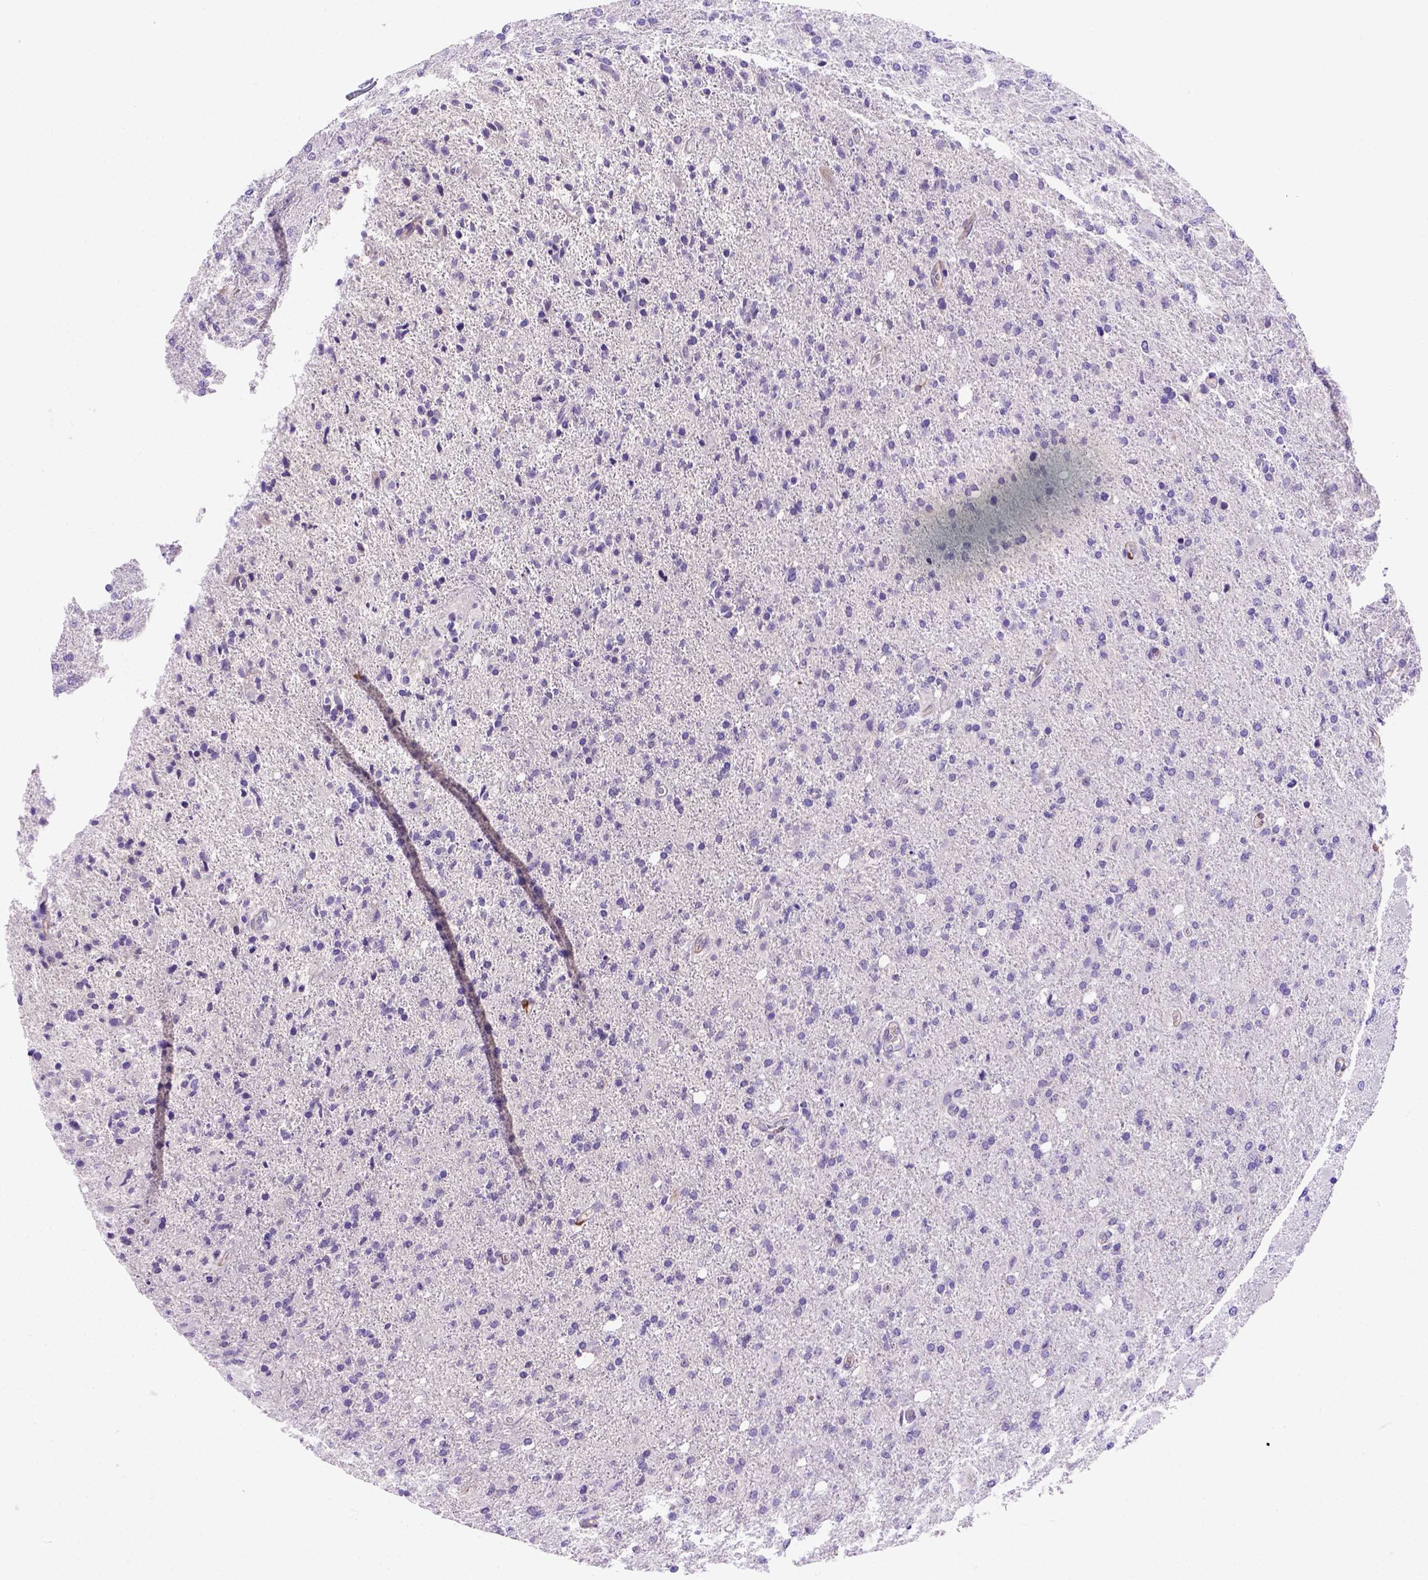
{"staining": {"intensity": "negative", "quantity": "none", "location": "none"}, "tissue": "glioma", "cell_type": "Tumor cells", "image_type": "cancer", "snomed": [{"axis": "morphology", "description": "Glioma, malignant, High grade"}, {"axis": "topography", "description": "Cerebral cortex"}], "caption": "IHC photomicrograph of malignant glioma (high-grade) stained for a protein (brown), which exhibits no positivity in tumor cells.", "gene": "FAM81B", "patient": {"sex": "male", "age": 70}}